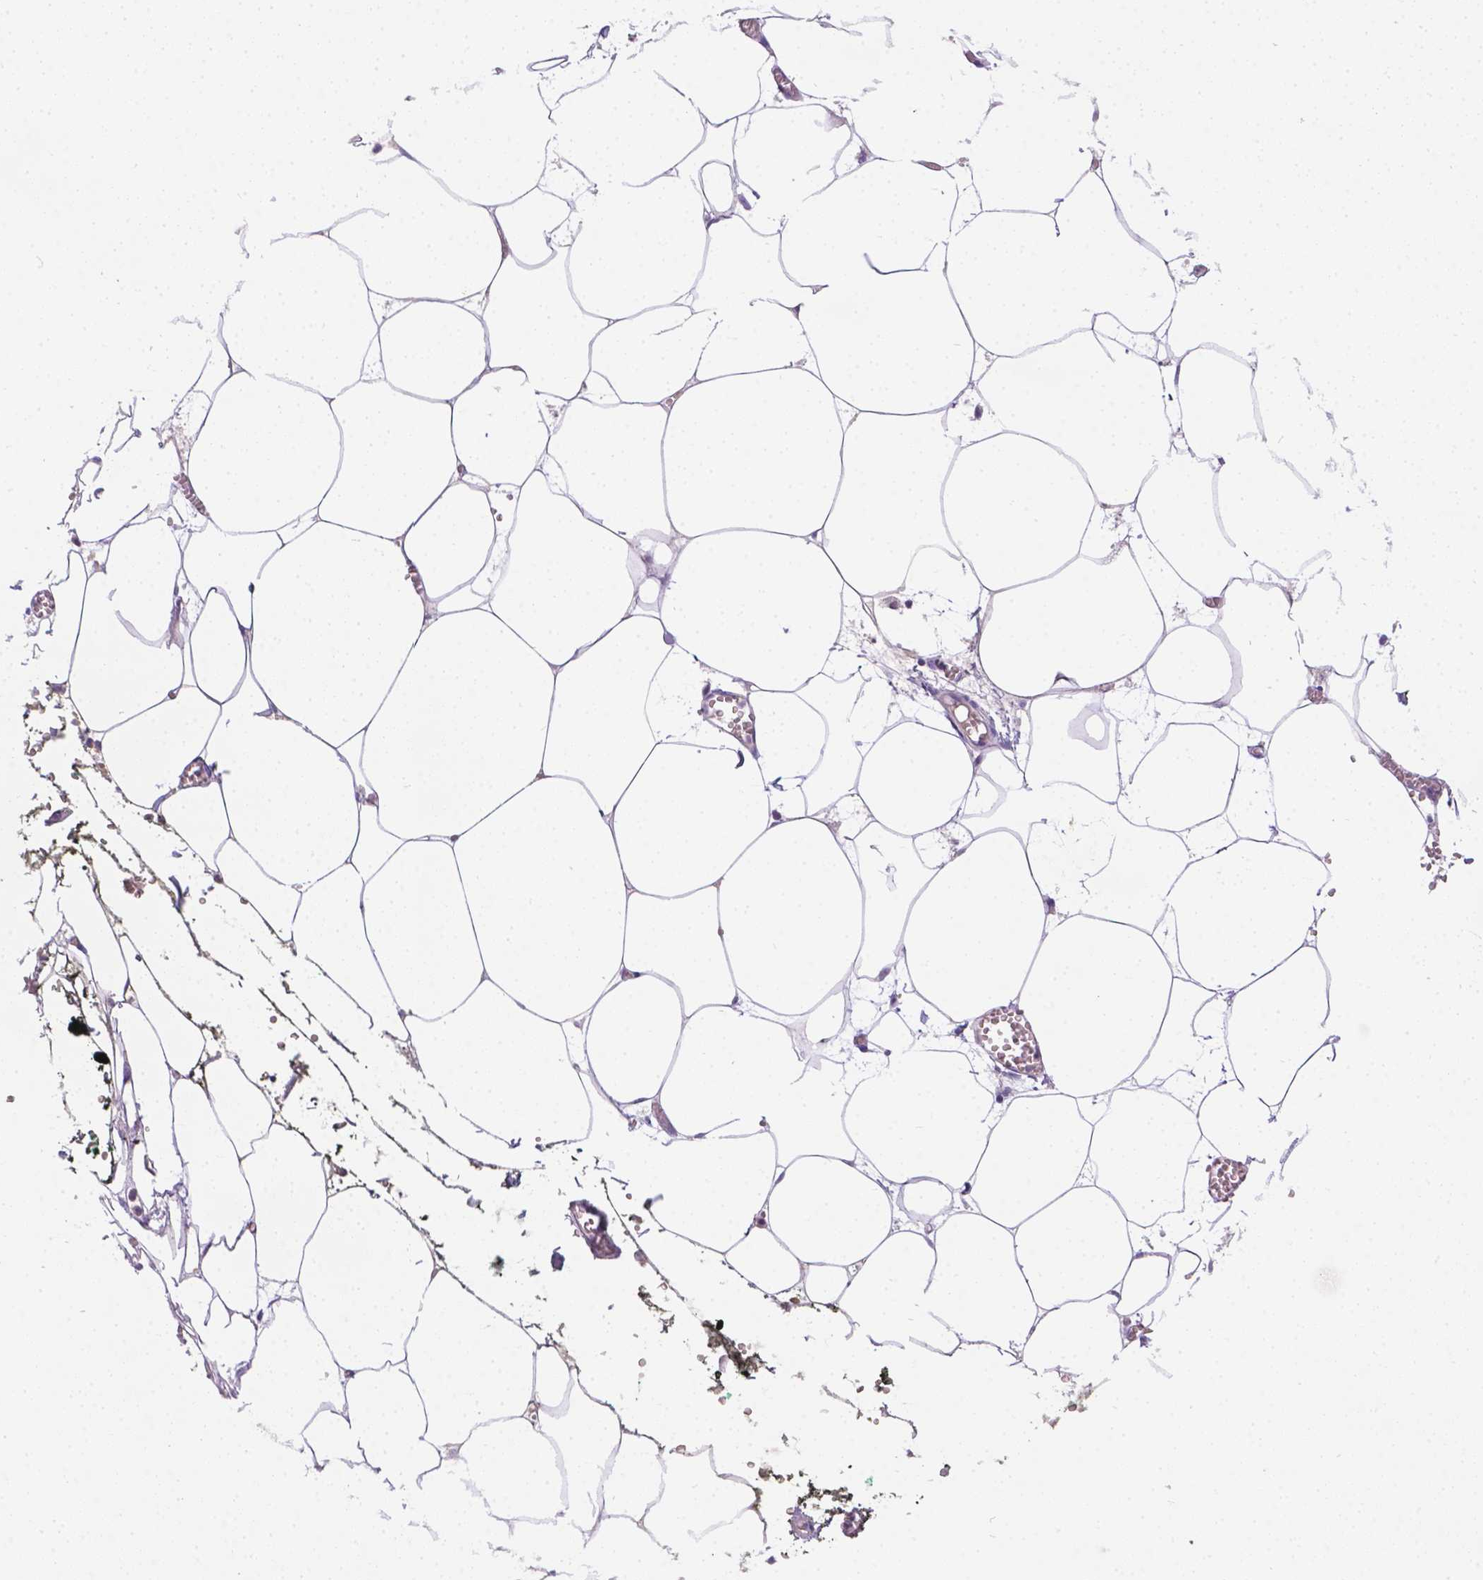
{"staining": {"intensity": "negative", "quantity": "none", "location": "none"}, "tissue": "adipose tissue", "cell_type": "Adipocytes", "image_type": "normal", "snomed": [{"axis": "morphology", "description": "Normal tissue, NOS"}, {"axis": "topography", "description": "Adipose tissue"}, {"axis": "topography", "description": "Pancreas"}, {"axis": "topography", "description": "Peripheral nerve tissue"}], "caption": "High magnification brightfield microscopy of unremarkable adipose tissue stained with DAB (brown) and counterstained with hematoxylin (blue): adipocytes show no significant positivity. Brightfield microscopy of immunohistochemistry stained with DAB (3,3'-diaminobenzidine) (brown) and hematoxylin (blue), captured at high magnification.", "gene": "TM4SF18", "patient": {"sex": "female", "age": 58}}